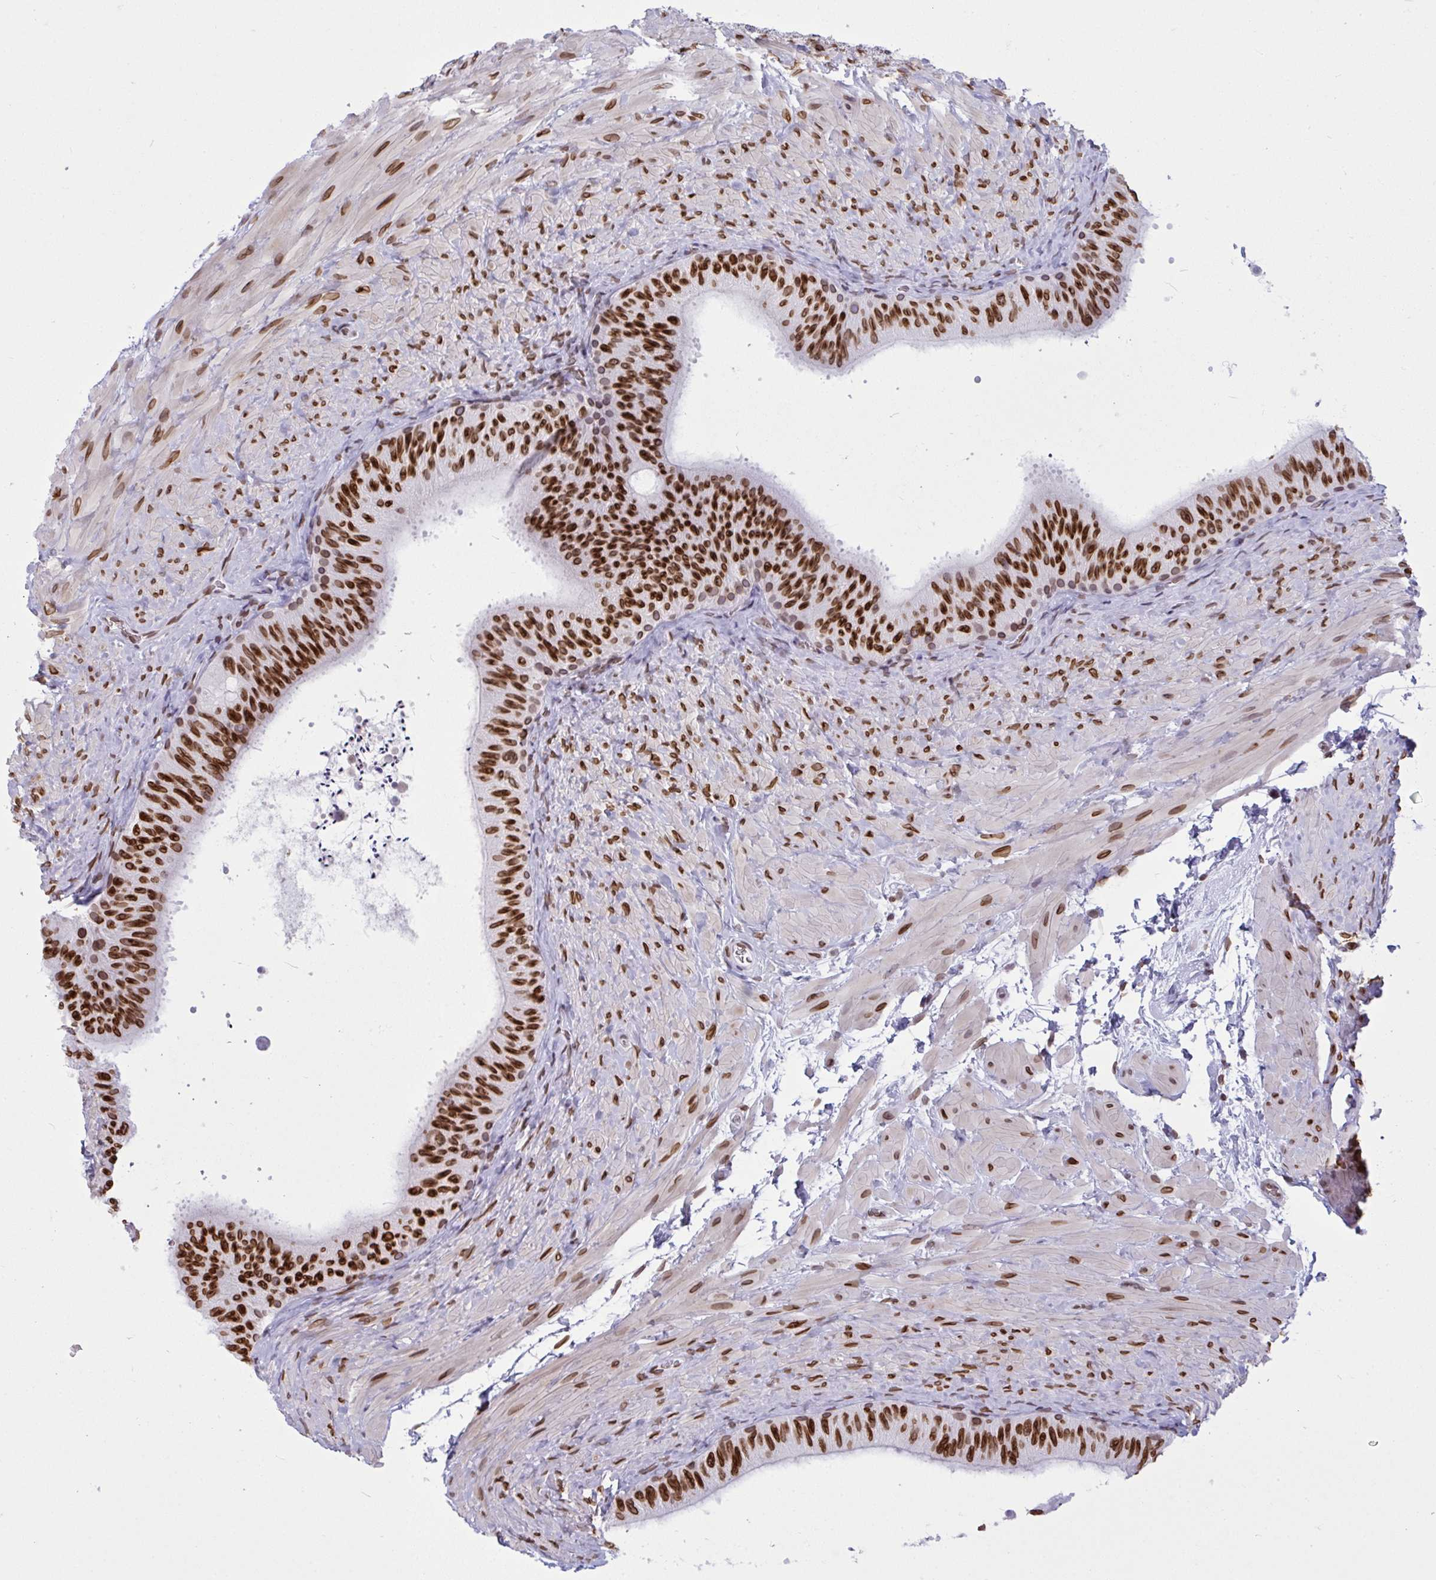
{"staining": {"intensity": "strong", "quantity": ">75%", "location": "cytoplasmic/membranous,nuclear"}, "tissue": "epididymis", "cell_type": "Glandular cells", "image_type": "normal", "snomed": [{"axis": "morphology", "description": "Normal tissue, NOS"}, {"axis": "topography", "description": "Epididymis, spermatic cord, NOS"}, {"axis": "topography", "description": "Epididymis"}], "caption": "Epididymis stained for a protein (brown) shows strong cytoplasmic/membranous,nuclear positive staining in about >75% of glandular cells.", "gene": "LMNB2", "patient": {"sex": "male", "age": 31}}